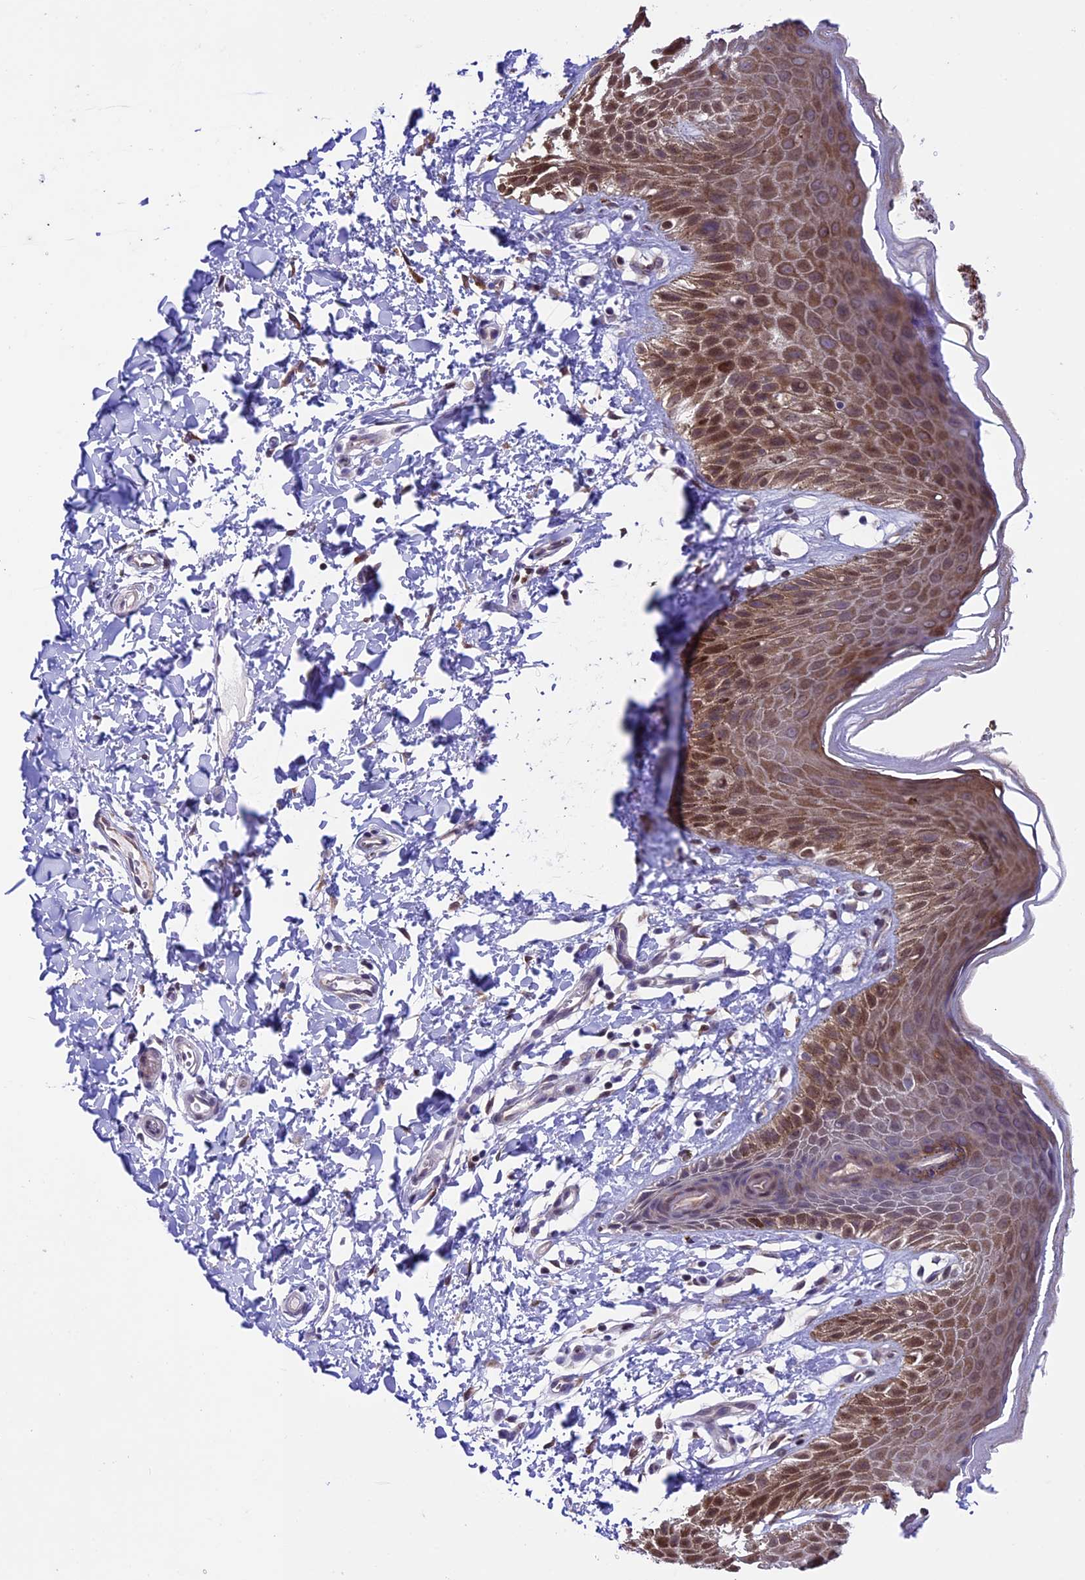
{"staining": {"intensity": "moderate", "quantity": "25%-75%", "location": "cytoplasmic/membranous"}, "tissue": "skin", "cell_type": "Epidermal cells", "image_type": "normal", "snomed": [{"axis": "morphology", "description": "Normal tissue, NOS"}, {"axis": "topography", "description": "Anal"}], "caption": "Protein analysis of benign skin demonstrates moderate cytoplasmic/membranous expression in approximately 25%-75% of epidermal cells. (Stains: DAB in brown, nuclei in blue, Microscopy: brightfield microscopy at high magnification).", "gene": "TMEM171", "patient": {"sex": "male", "age": 44}}